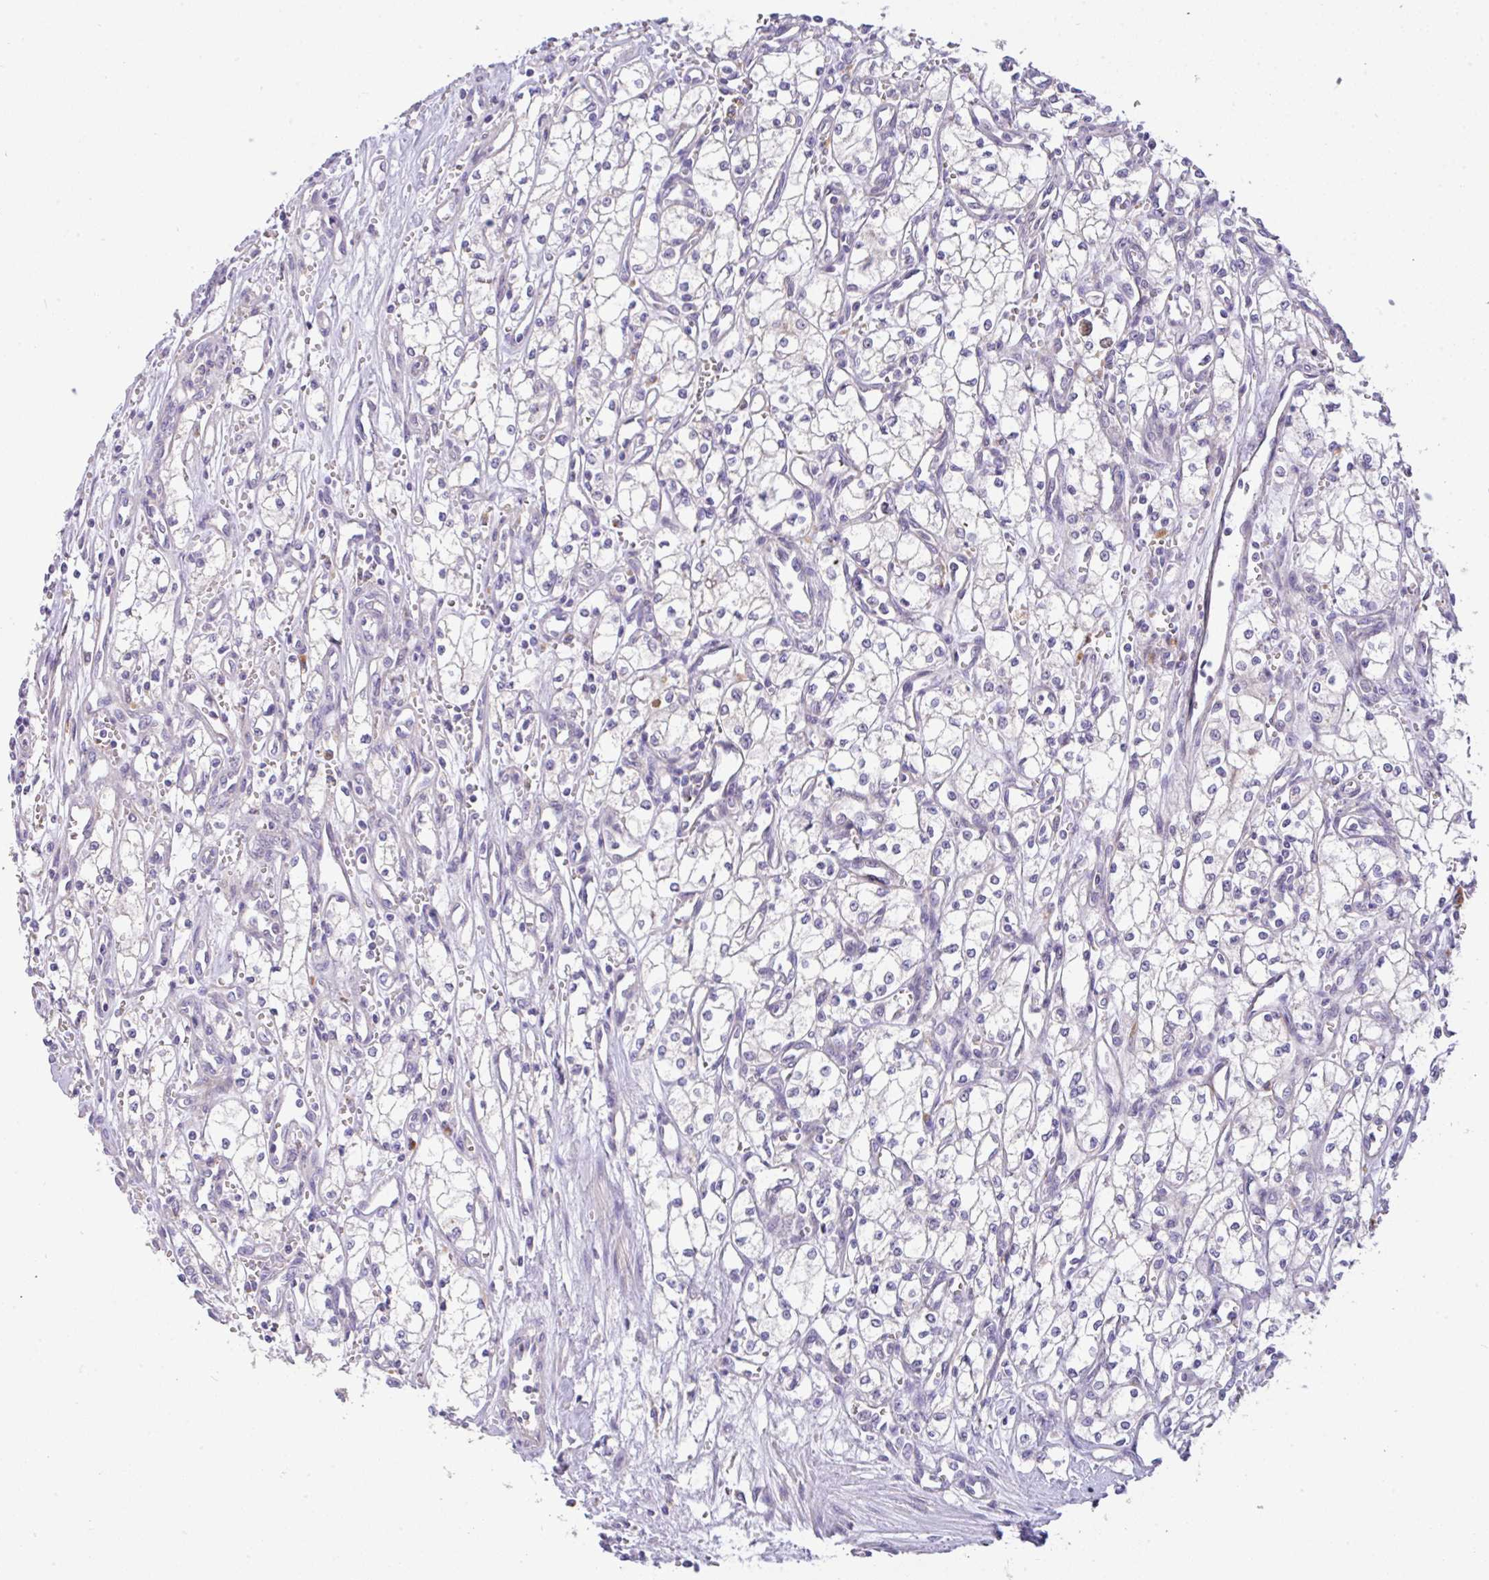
{"staining": {"intensity": "negative", "quantity": "none", "location": "none"}, "tissue": "renal cancer", "cell_type": "Tumor cells", "image_type": "cancer", "snomed": [{"axis": "morphology", "description": "Adenocarcinoma, NOS"}, {"axis": "topography", "description": "Kidney"}], "caption": "Tumor cells are negative for protein expression in human renal cancer. (DAB (3,3'-diaminobenzidine) immunohistochemistry (IHC) visualized using brightfield microscopy, high magnification).", "gene": "EPN3", "patient": {"sex": "male", "age": 59}}